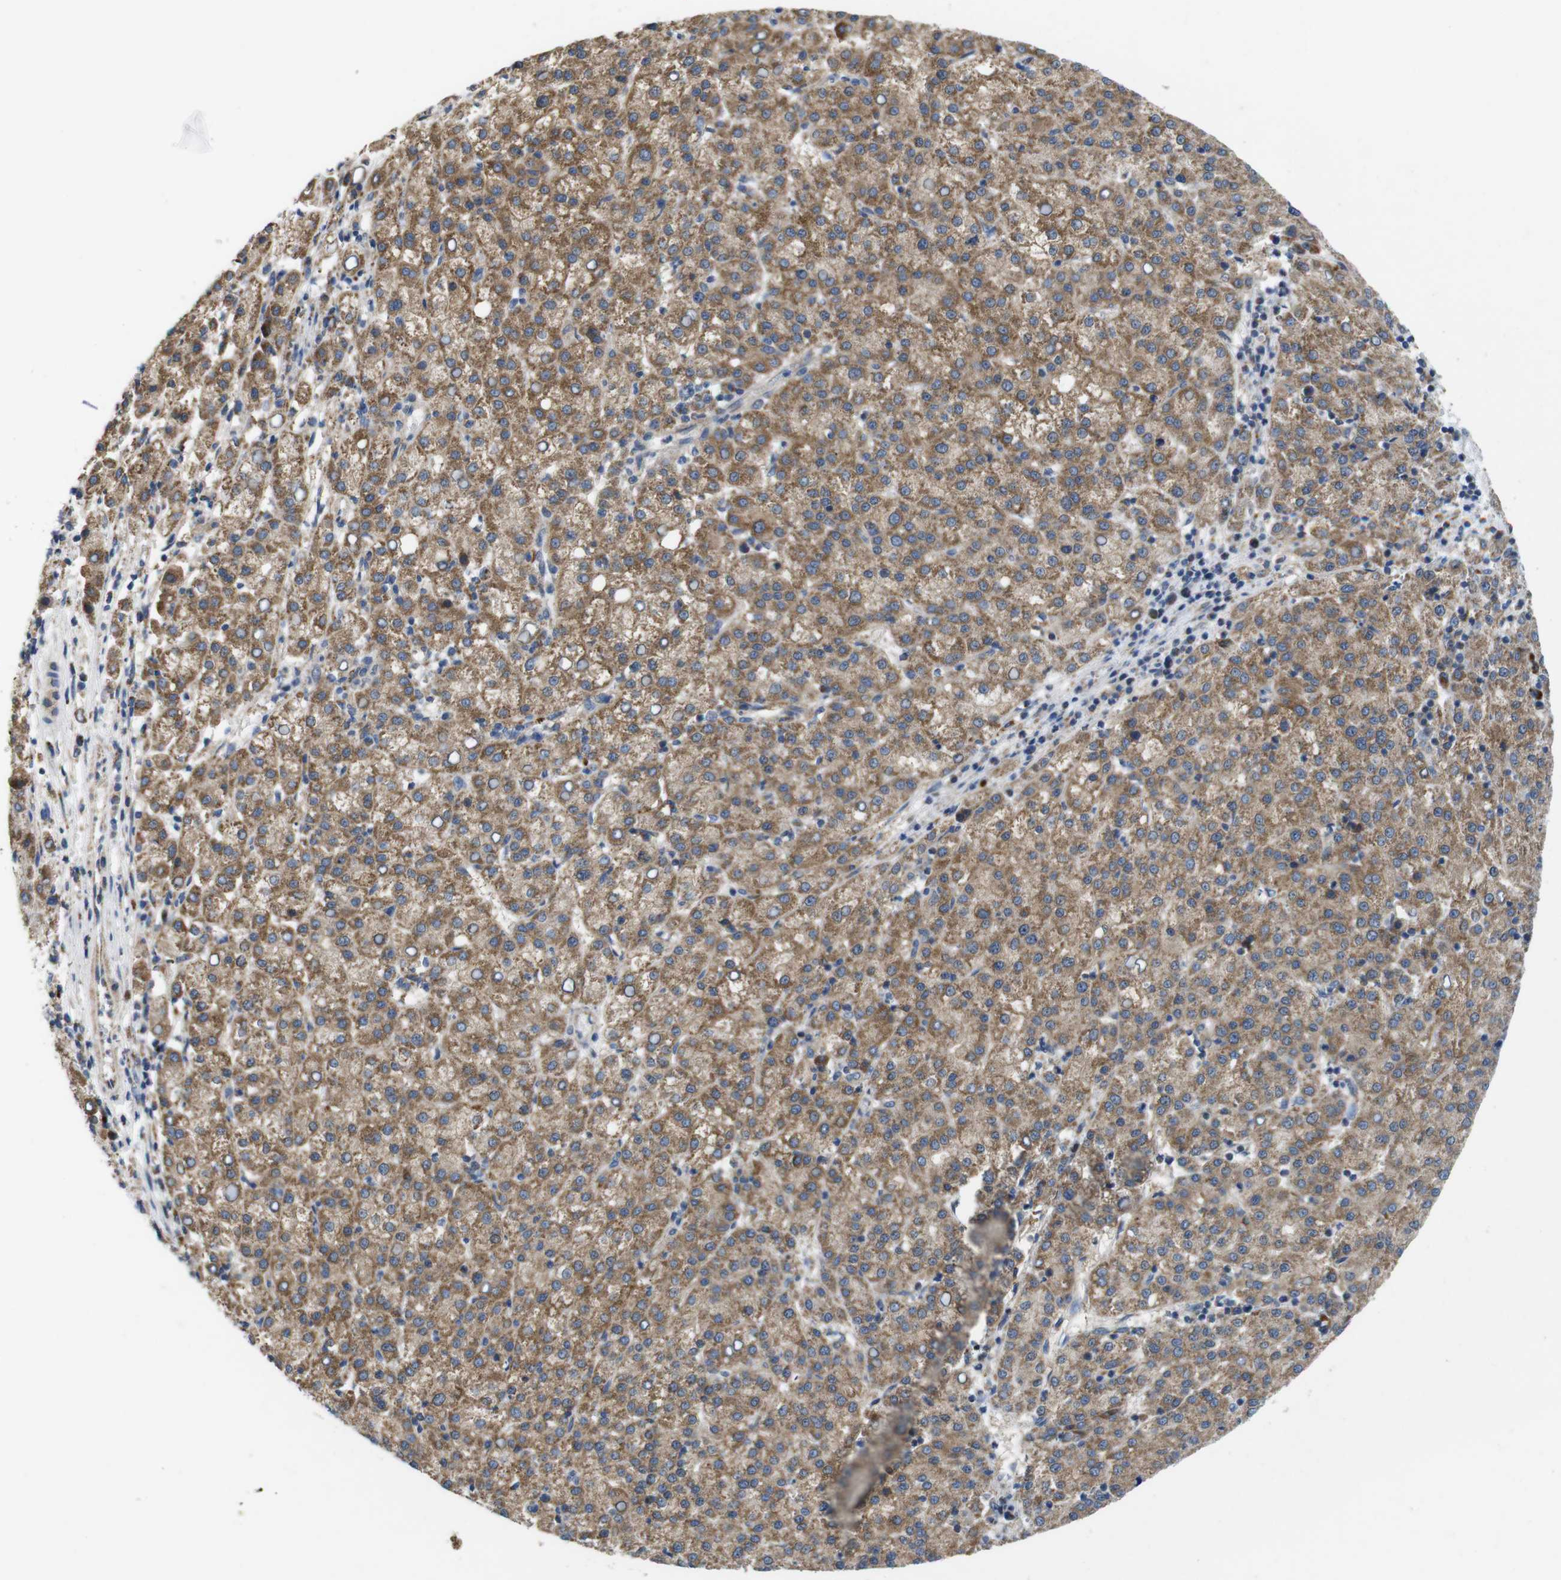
{"staining": {"intensity": "moderate", "quantity": ">75%", "location": "cytoplasmic/membranous"}, "tissue": "liver cancer", "cell_type": "Tumor cells", "image_type": "cancer", "snomed": [{"axis": "morphology", "description": "Carcinoma, Hepatocellular, NOS"}, {"axis": "topography", "description": "Liver"}], "caption": "The photomicrograph demonstrates staining of liver cancer (hepatocellular carcinoma), revealing moderate cytoplasmic/membranous protein staining (brown color) within tumor cells.", "gene": "F2RL1", "patient": {"sex": "female", "age": 58}}